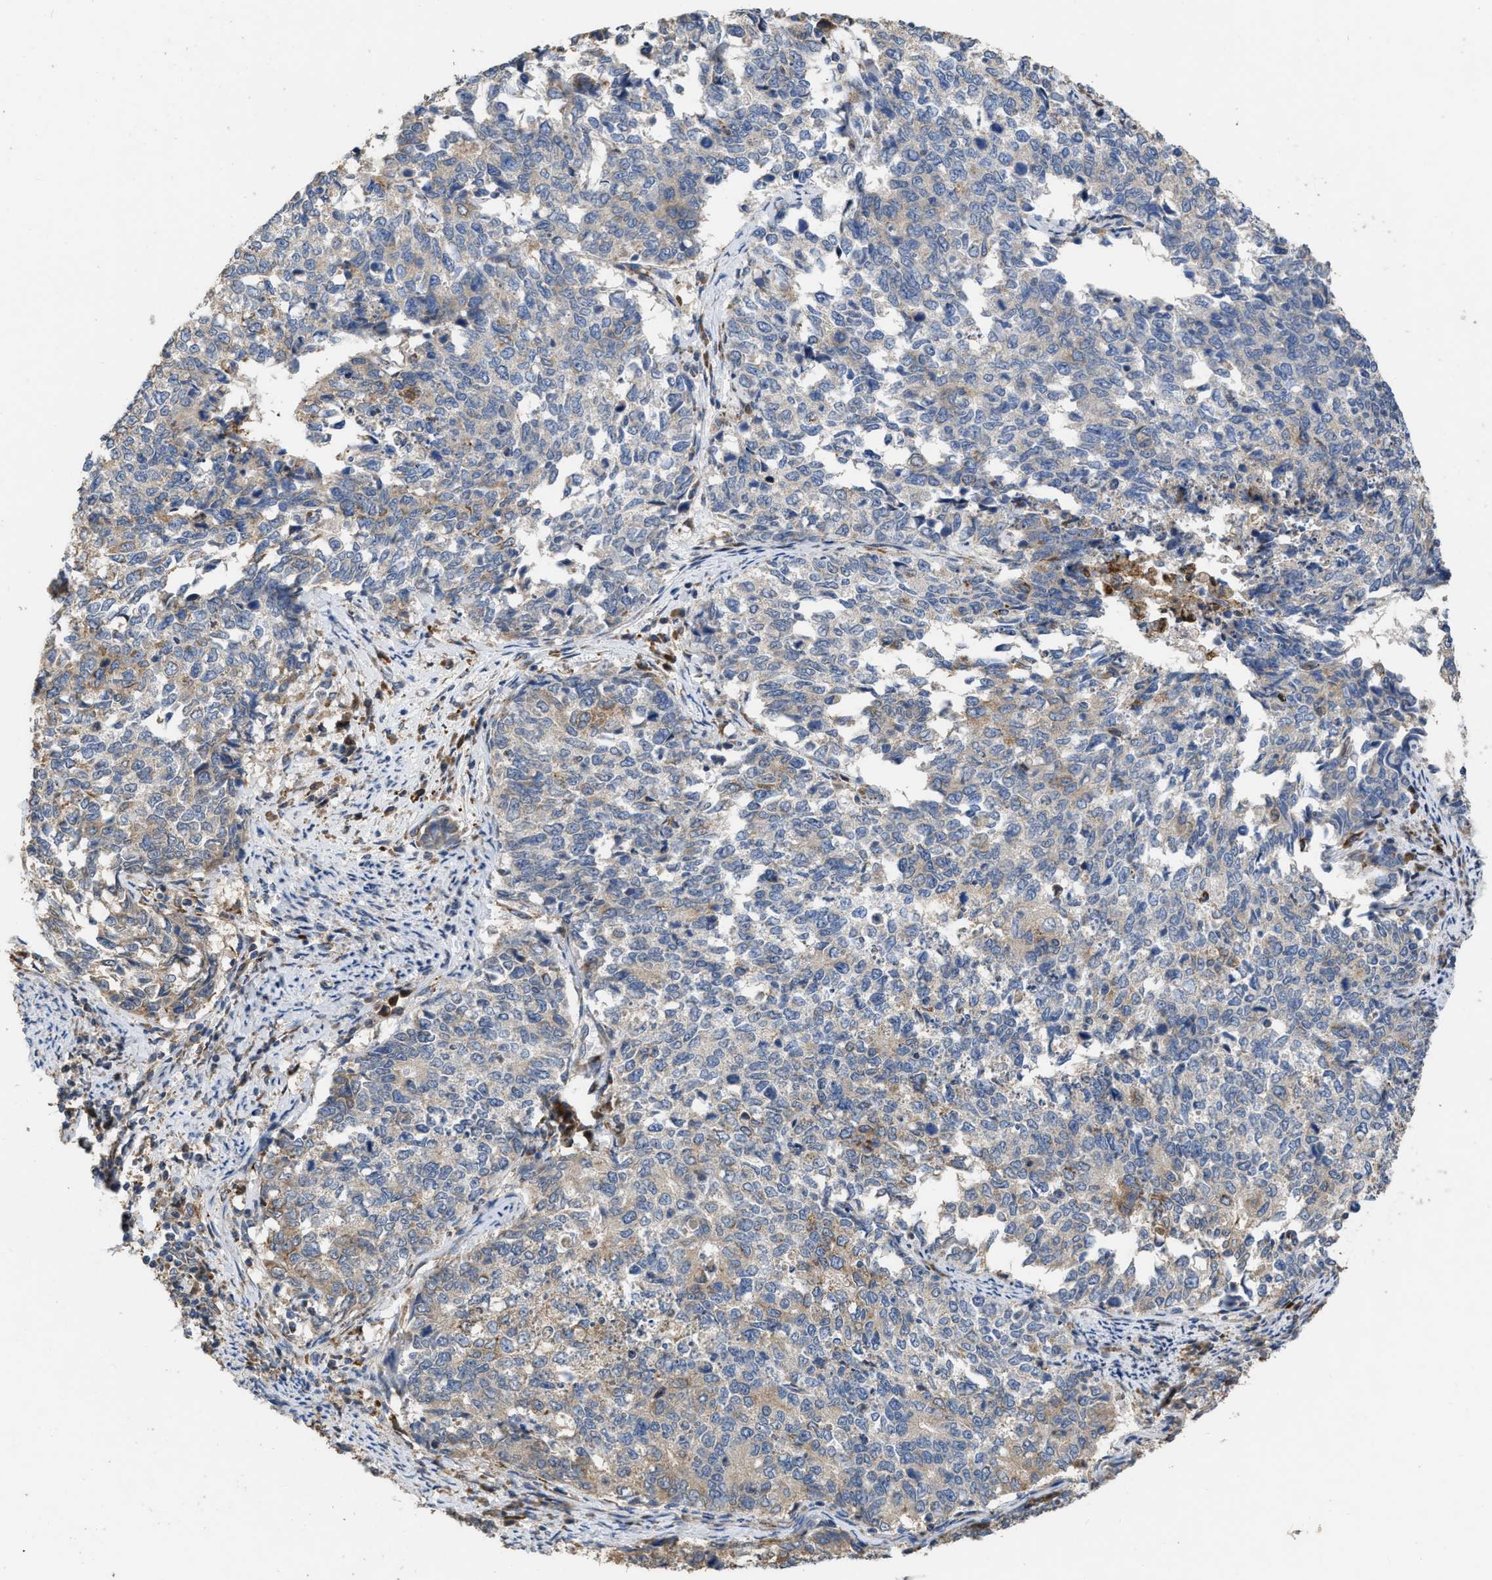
{"staining": {"intensity": "weak", "quantity": ">75%", "location": "cytoplasmic/membranous"}, "tissue": "cervical cancer", "cell_type": "Tumor cells", "image_type": "cancer", "snomed": [{"axis": "morphology", "description": "Squamous cell carcinoma, NOS"}, {"axis": "topography", "description": "Cervix"}], "caption": "Immunohistochemical staining of cervical squamous cell carcinoma exhibits weak cytoplasmic/membranous protein expression in approximately >75% of tumor cells.", "gene": "AK2", "patient": {"sex": "female", "age": 63}}